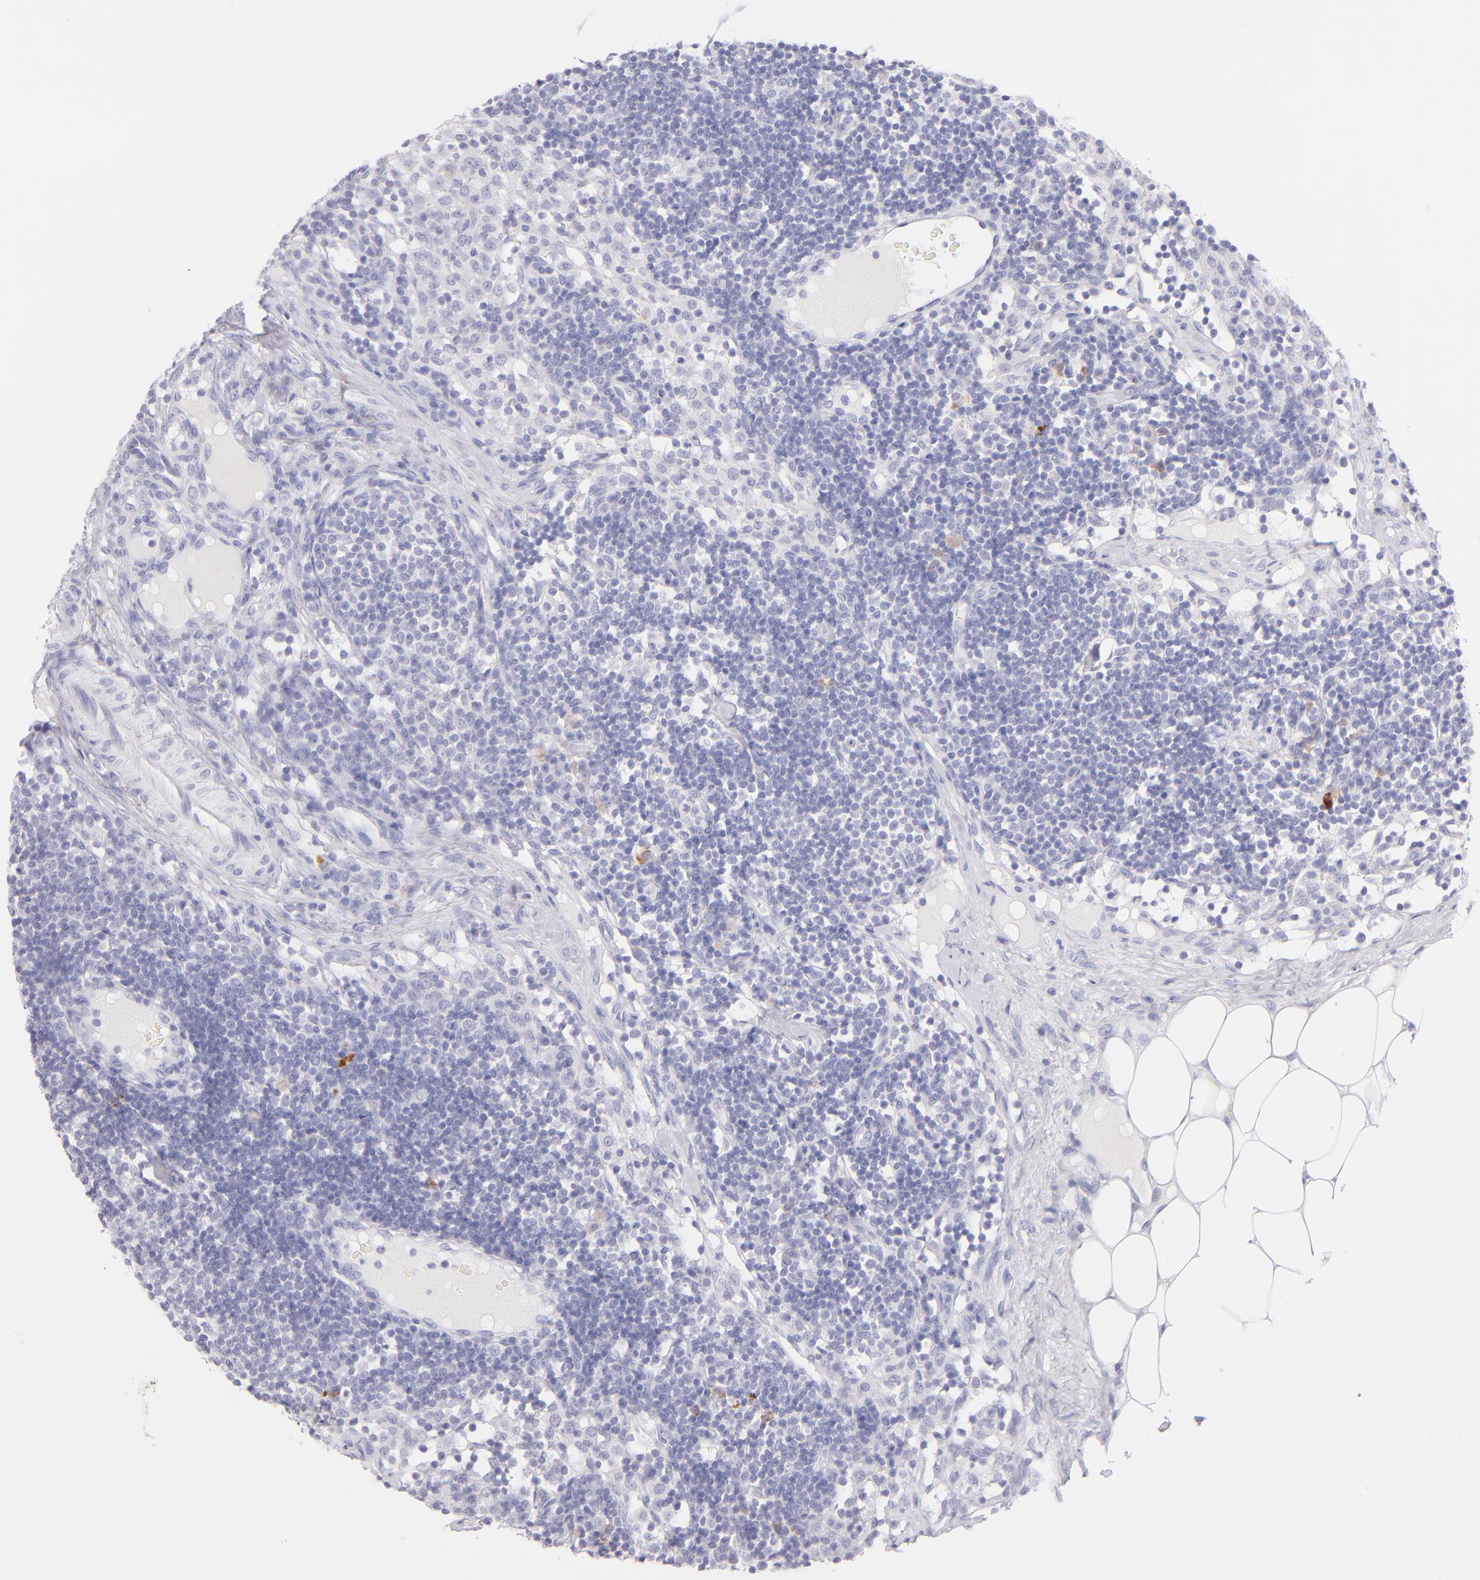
{"staining": {"intensity": "negative", "quantity": "none", "location": "none"}, "tissue": "lymph node", "cell_type": "Germinal center cells", "image_type": "normal", "snomed": [{"axis": "morphology", "description": "Normal tissue, NOS"}, {"axis": "topography", "description": "Lymph node"}], "caption": "An image of human lymph node is negative for staining in germinal center cells. Nuclei are stained in blue.", "gene": "SDC1", "patient": {"sex": "female", "age": 42}}